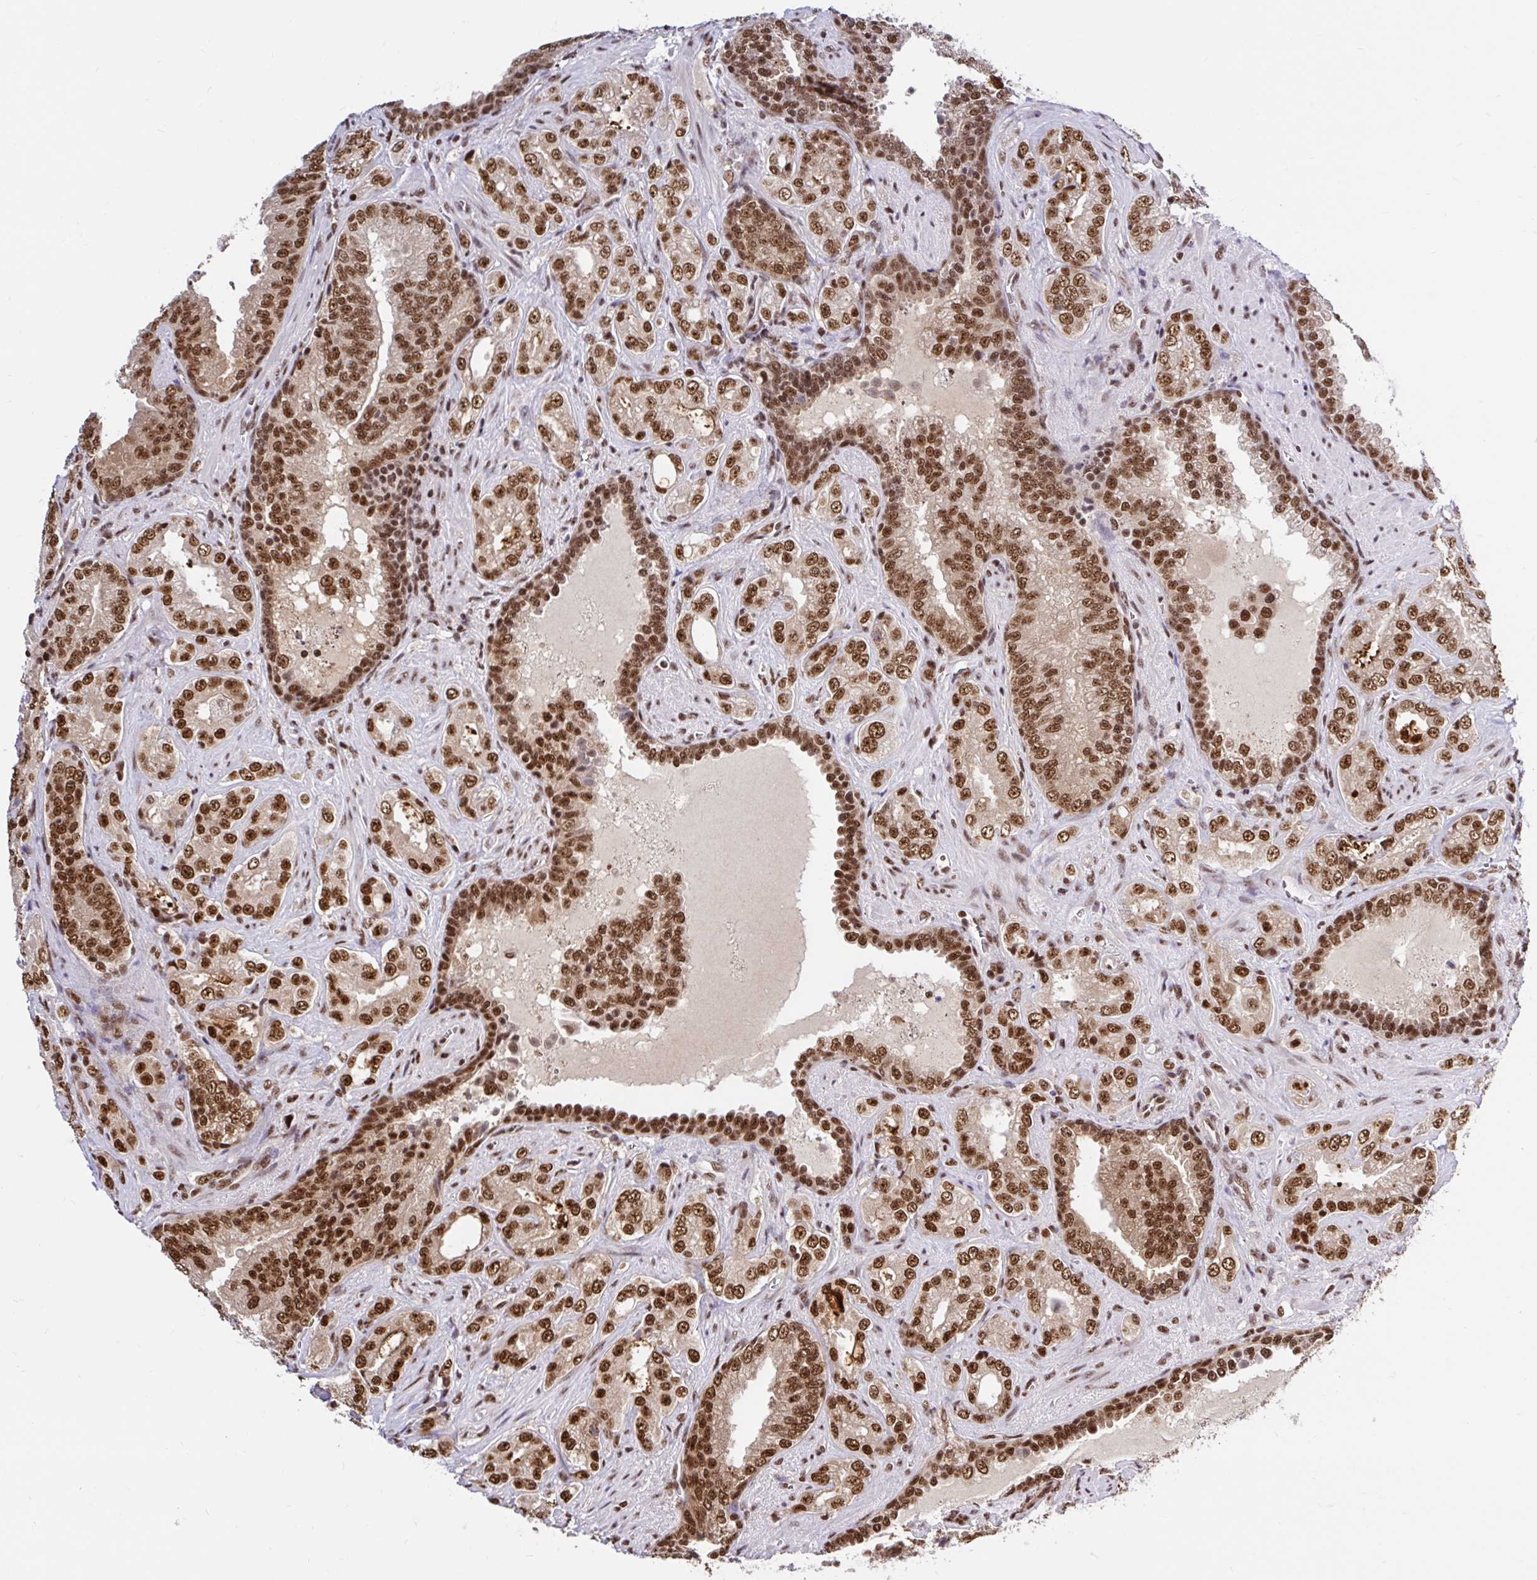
{"staining": {"intensity": "moderate", "quantity": ">75%", "location": "nuclear"}, "tissue": "prostate cancer", "cell_type": "Tumor cells", "image_type": "cancer", "snomed": [{"axis": "morphology", "description": "Adenocarcinoma, High grade"}, {"axis": "topography", "description": "Prostate"}], "caption": "Moderate nuclear protein positivity is seen in about >75% of tumor cells in prostate high-grade adenocarcinoma. The staining is performed using DAB (3,3'-diaminobenzidine) brown chromogen to label protein expression. The nuclei are counter-stained blue using hematoxylin.", "gene": "ABCA9", "patient": {"sex": "male", "age": 67}}